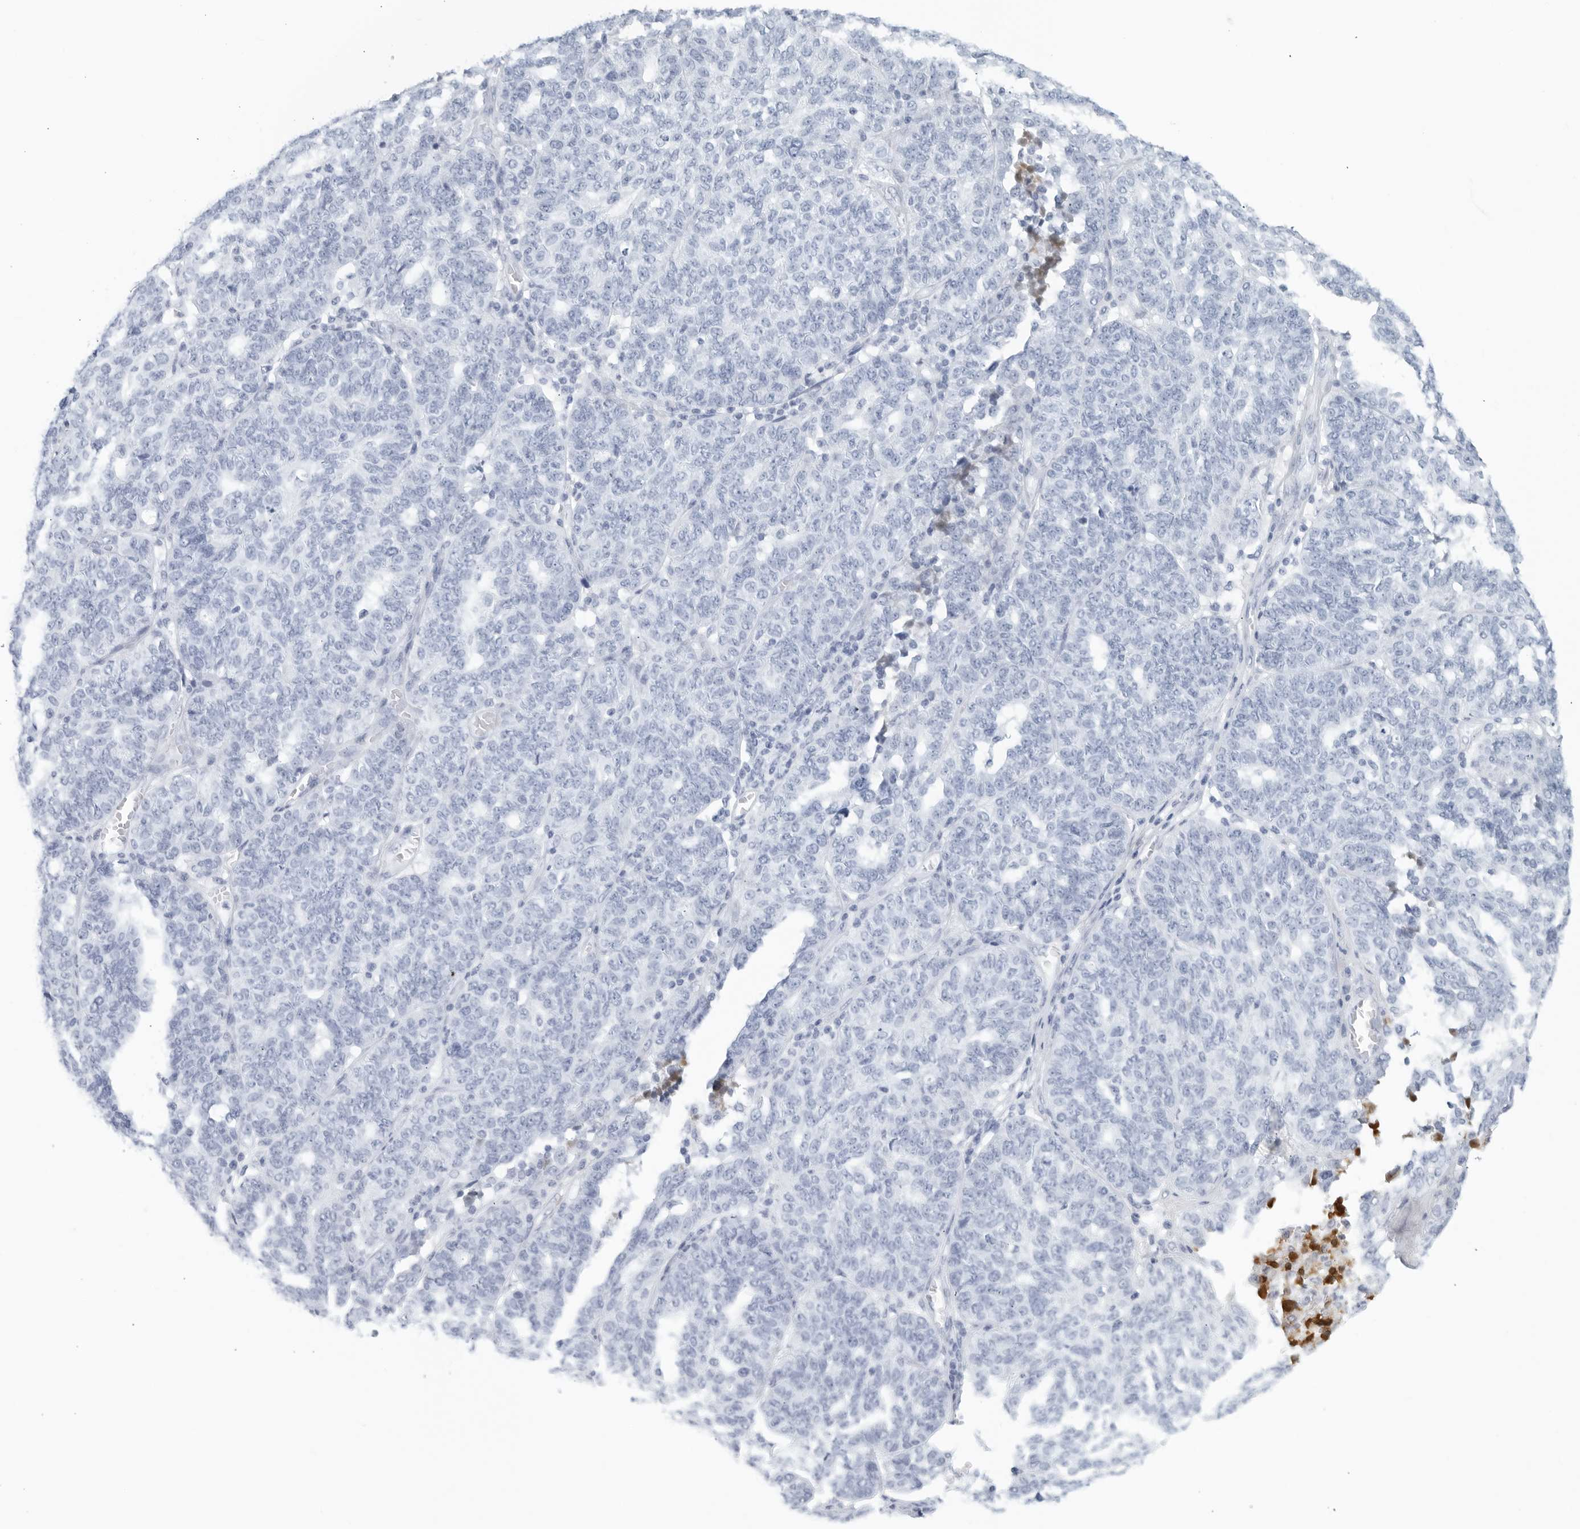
{"staining": {"intensity": "negative", "quantity": "none", "location": "none"}, "tissue": "ovarian cancer", "cell_type": "Tumor cells", "image_type": "cancer", "snomed": [{"axis": "morphology", "description": "Cystadenocarcinoma, serous, NOS"}, {"axis": "topography", "description": "Ovary"}], "caption": "Immunohistochemistry histopathology image of human serous cystadenocarcinoma (ovarian) stained for a protein (brown), which shows no positivity in tumor cells.", "gene": "FGG", "patient": {"sex": "female", "age": 59}}